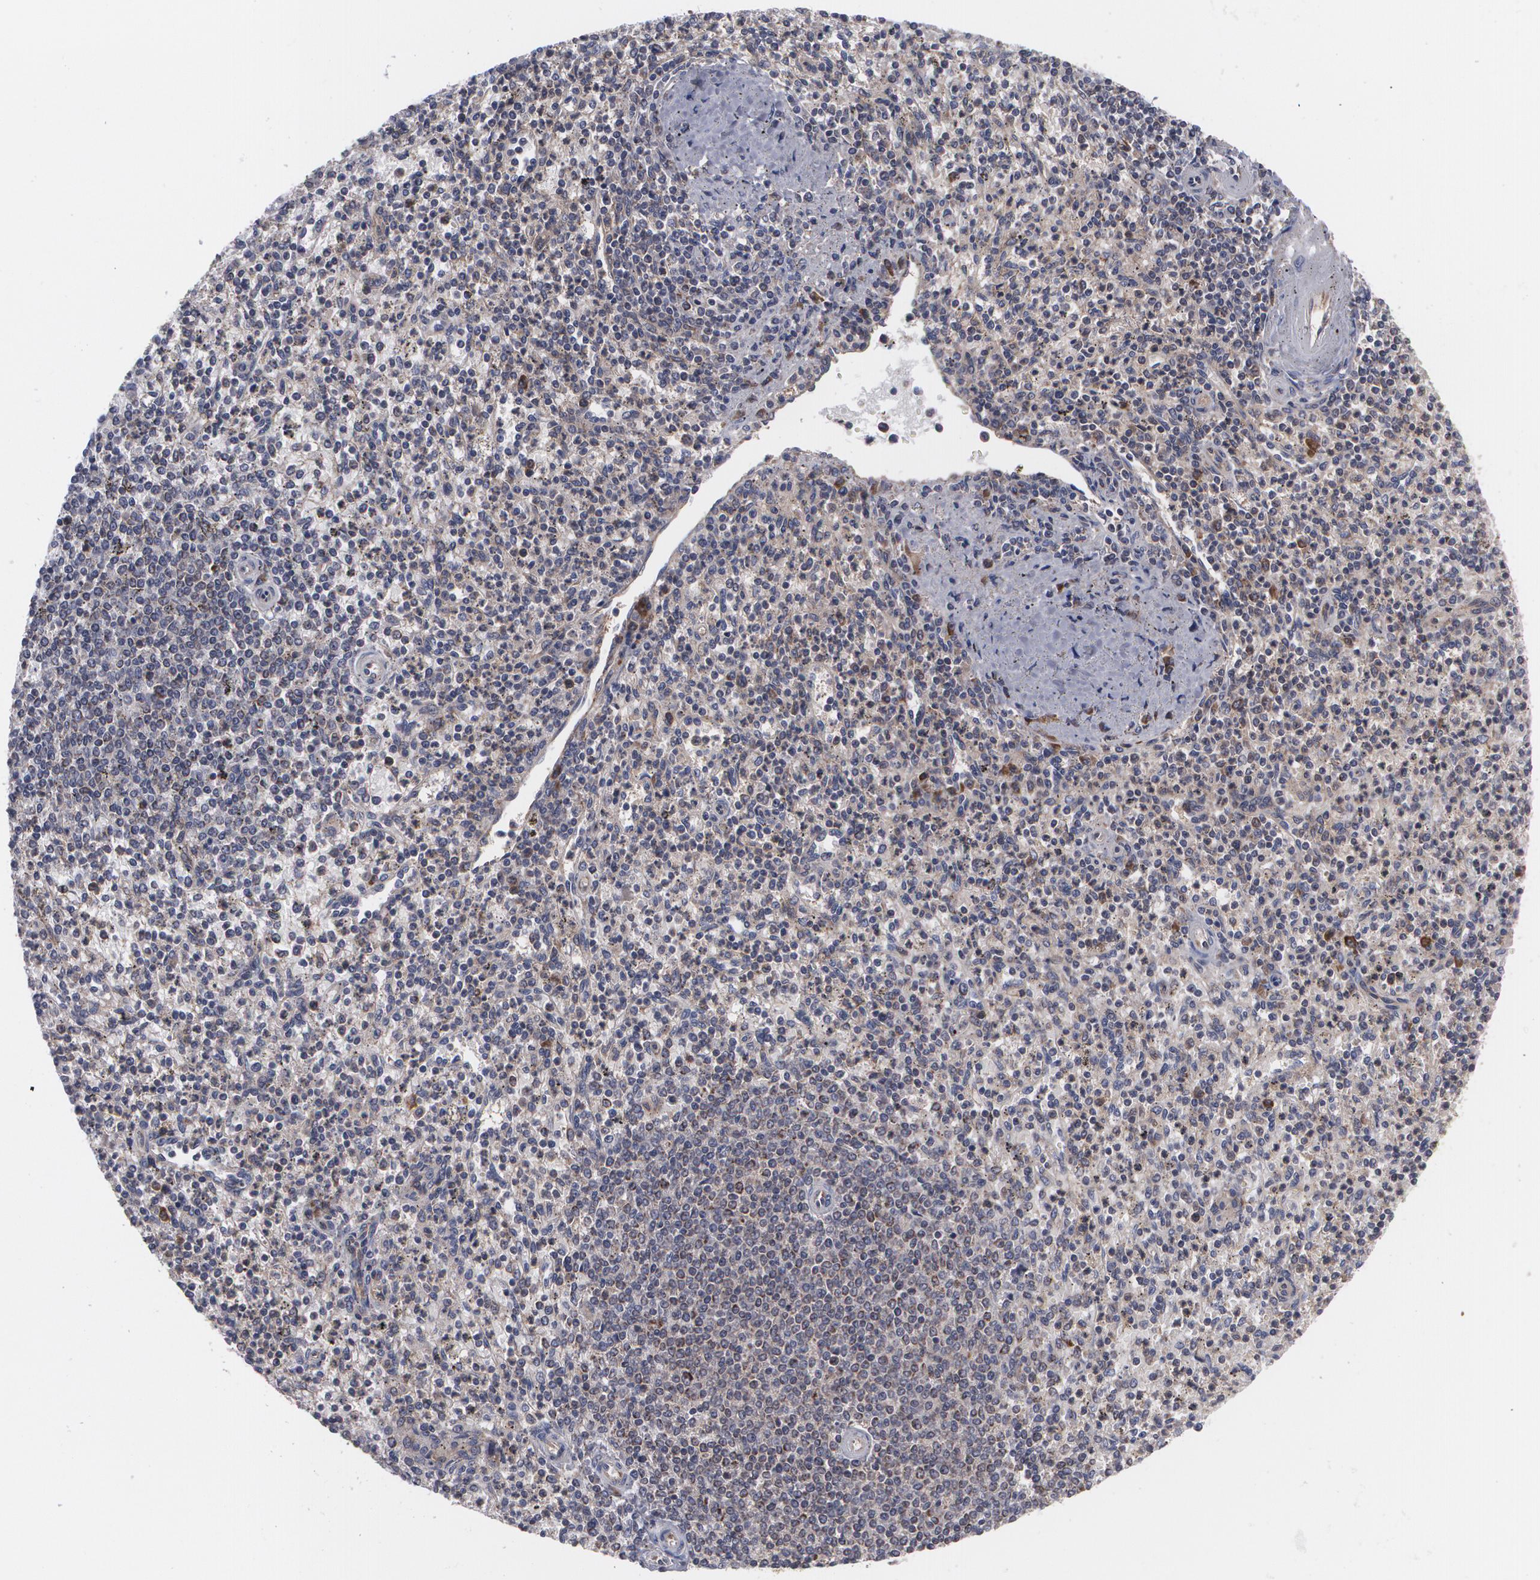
{"staining": {"intensity": "moderate", "quantity": "<25%", "location": "cytoplasmic/membranous"}, "tissue": "spleen", "cell_type": "Cells in red pulp", "image_type": "normal", "snomed": [{"axis": "morphology", "description": "Normal tissue, NOS"}, {"axis": "topography", "description": "Spleen"}], "caption": "IHC histopathology image of normal human spleen stained for a protein (brown), which displays low levels of moderate cytoplasmic/membranous expression in about <25% of cells in red pulp.", "gene": "BMP6", "patient": {"sex": "male", "age": 72}}